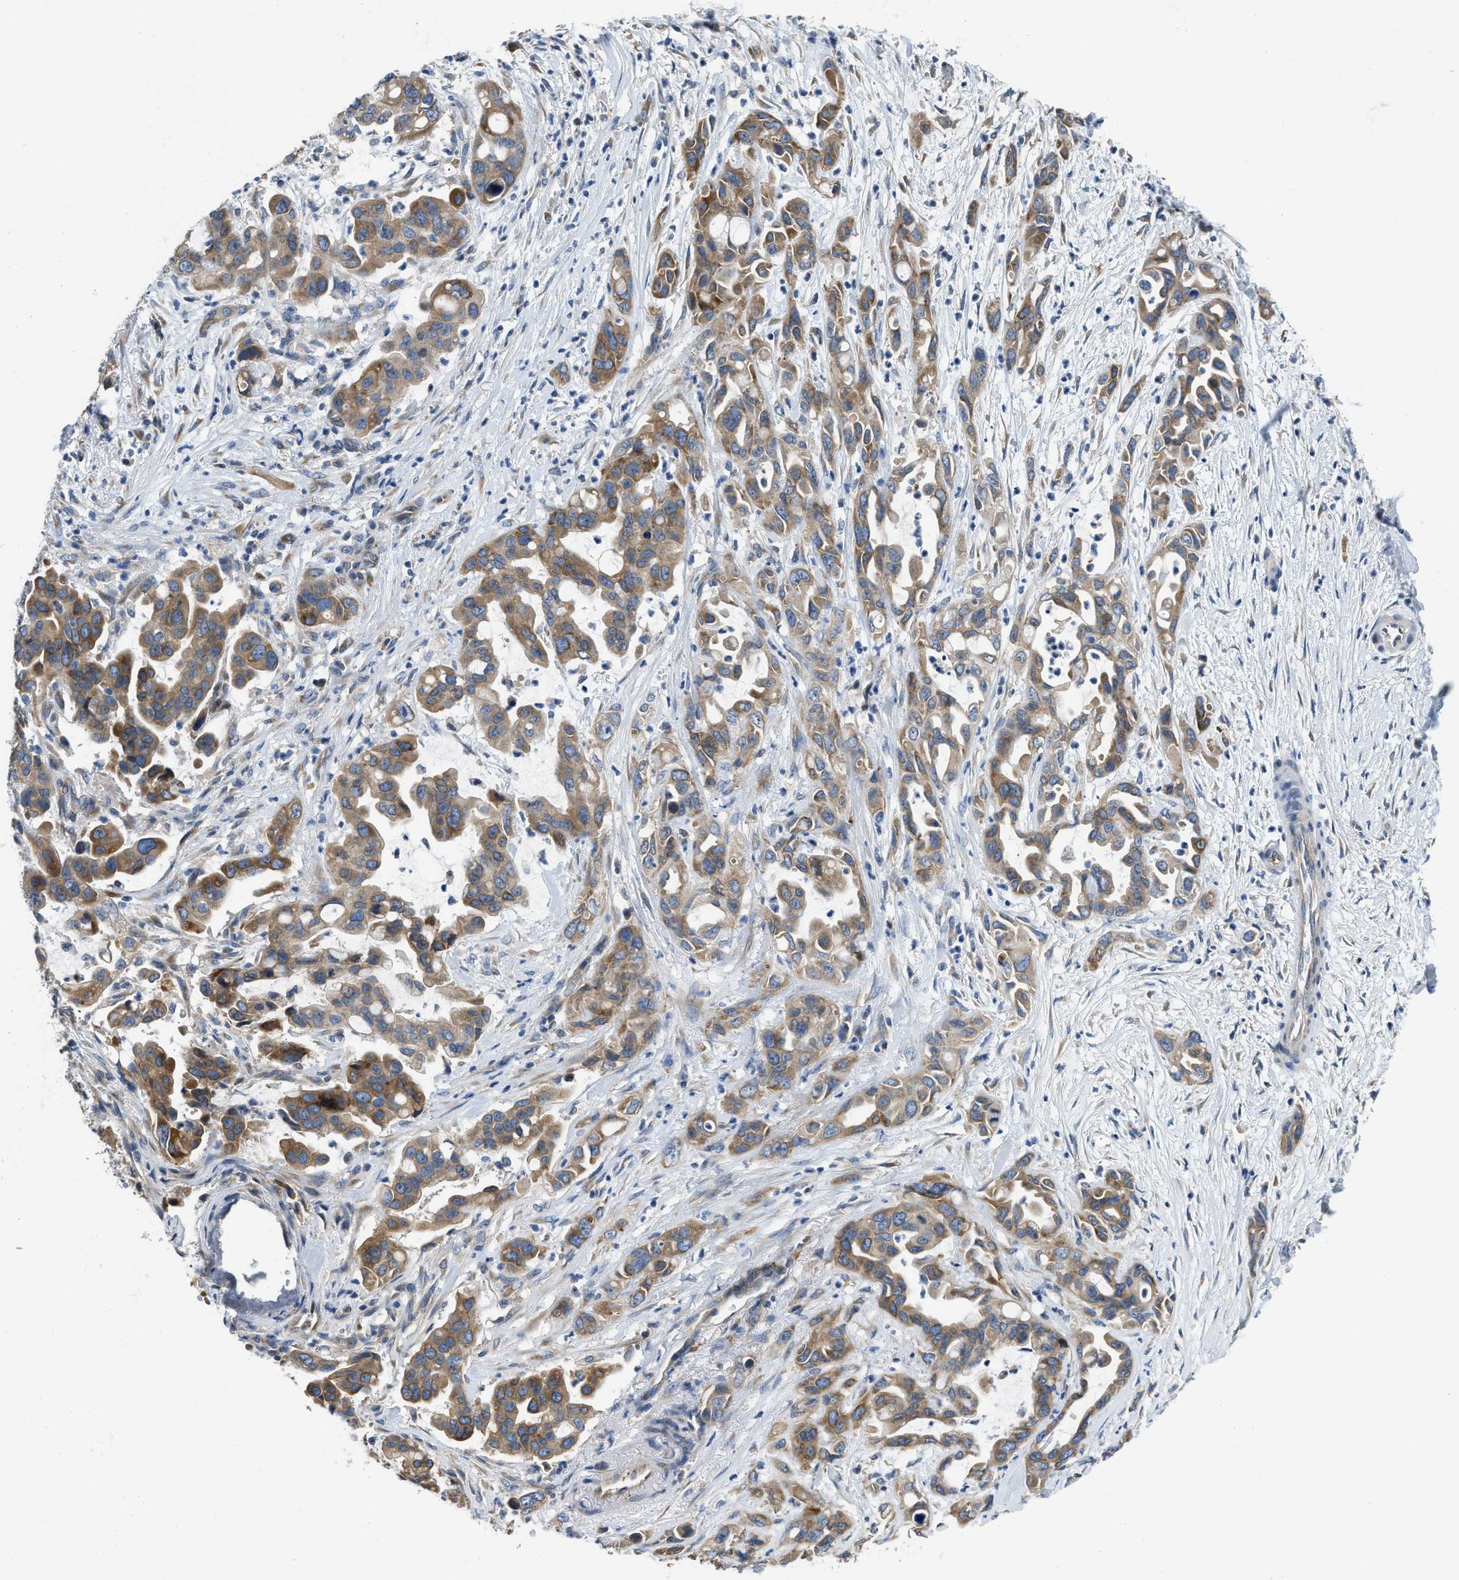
{"staining": {"intensity": "moderate", "quantity": ">75%", "location": "cytoplasmic/membranous"}, "tissue": "pancreatic cancer", "cell_type": "Tumor cells", "image_type": "cancer", "snomed": [{"axis": "morphology", "description": "Adenocarcinoma, NOS"}, {"axis": "topography", "description": "Pancreas"}], "caption": "The immunohistochemical stain labels moderate cytoplasmic/membranous staining in tumor cells of pancreatic adenocarcinoma tissue. The staining was performed using DAB (3,3'-diaminobenzidine), with brown indicating positive protein expression. Nuclei are stained blue with hematoxylin.", "gene": "GGCX", "patient": {"sex": "female", "age": 70}}